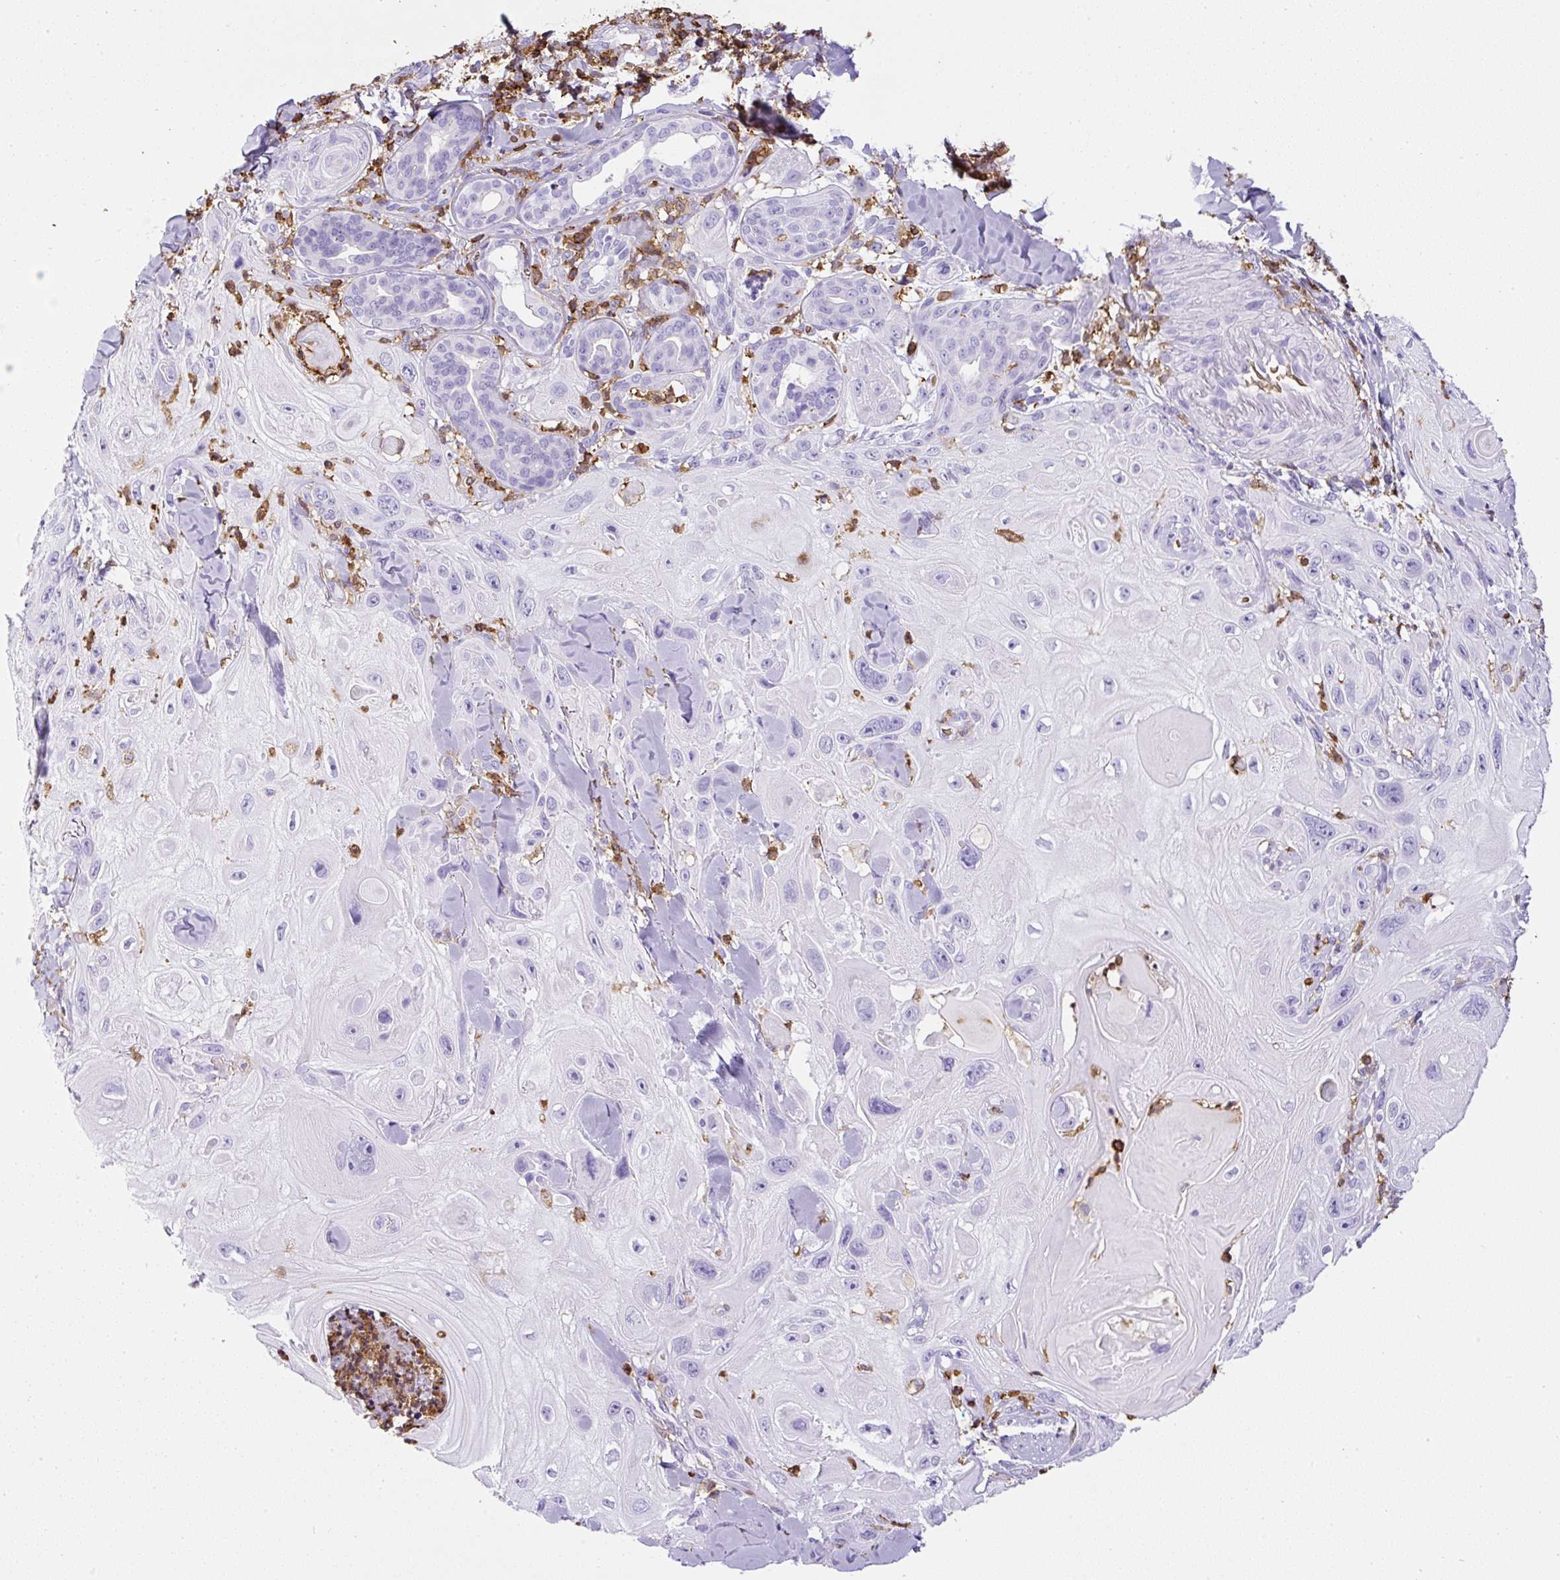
{"staining": {"intensity": "negative", "quantity": "none", "location": "none"}, "tissue": "skin cancer", "cell_type": "Tumor cells", "image_type": "cancer", "snomed": [{"axis": "morphology", "description": "Normal tissue, NOS"}, {"axis": "morphology", "description": "Squamous cell carcinoma, NOS"}, {"axis": "topography", "description": "Skin"}], "caption": "Immunohistochemical staining of human skin cancer shows no significant expression in tumor cells.", "gene": "FAM228B", "patient": {"sex": "male", "age": 72}}